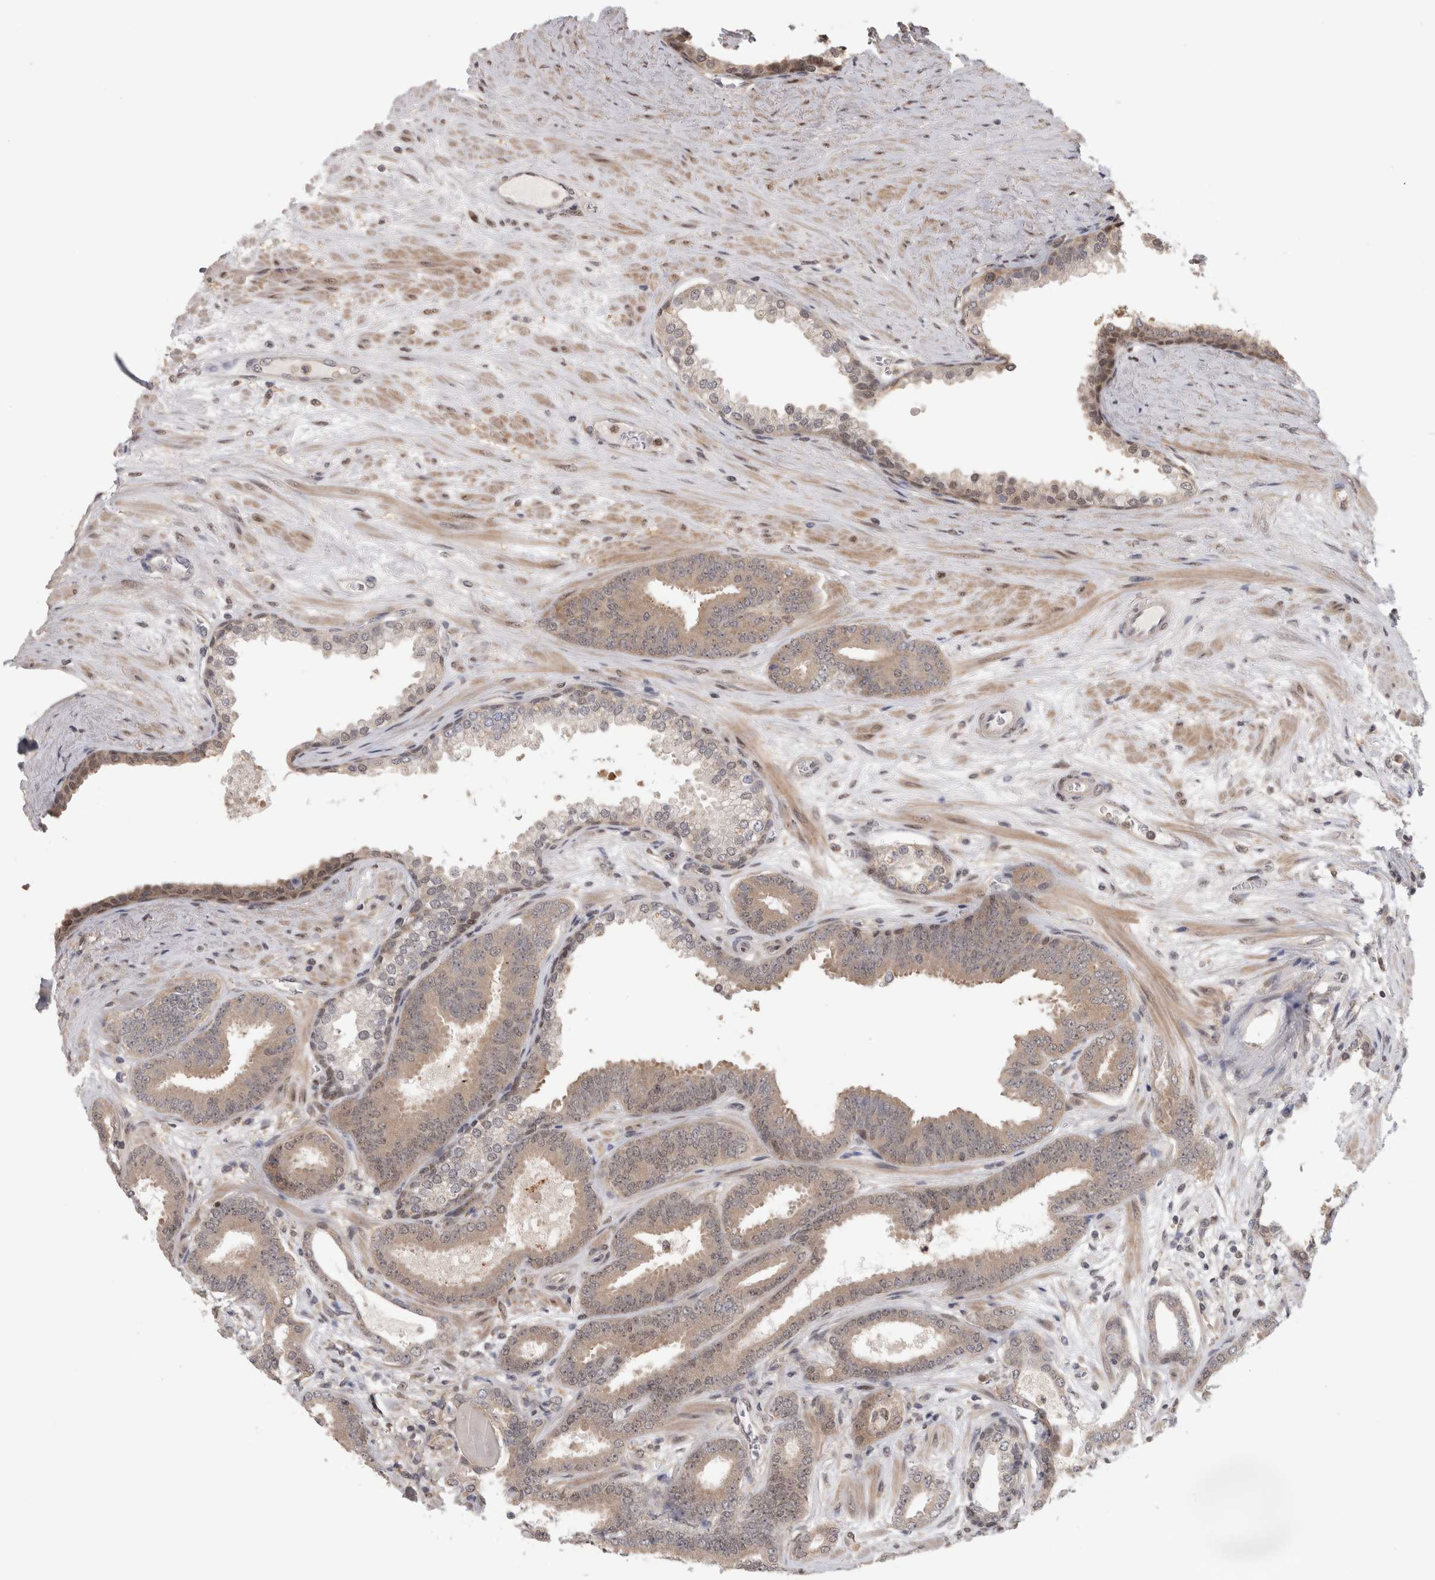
{"staining": {"intensity": "weak", "quantity": "25%-75%", "location": "nuclear"}, "tissue": "prostate cancer", "cell_type": "Tumor cells", "image_type": "cancer", "snomed": [{"axis": "morphology", "description": "Adenocarcinoma, Low grade"}, {"axis": "topography", "description": "Prostate"}], "caption": "Approximately 25%-75% of tumor cells in human prostate low-grade adenocarcinoma exhibit weak nuclear protein expression as visualized by brown immunohistochemical staining.", "gene": "PIGP", "patient": {"sex": "male", "age": 62}}